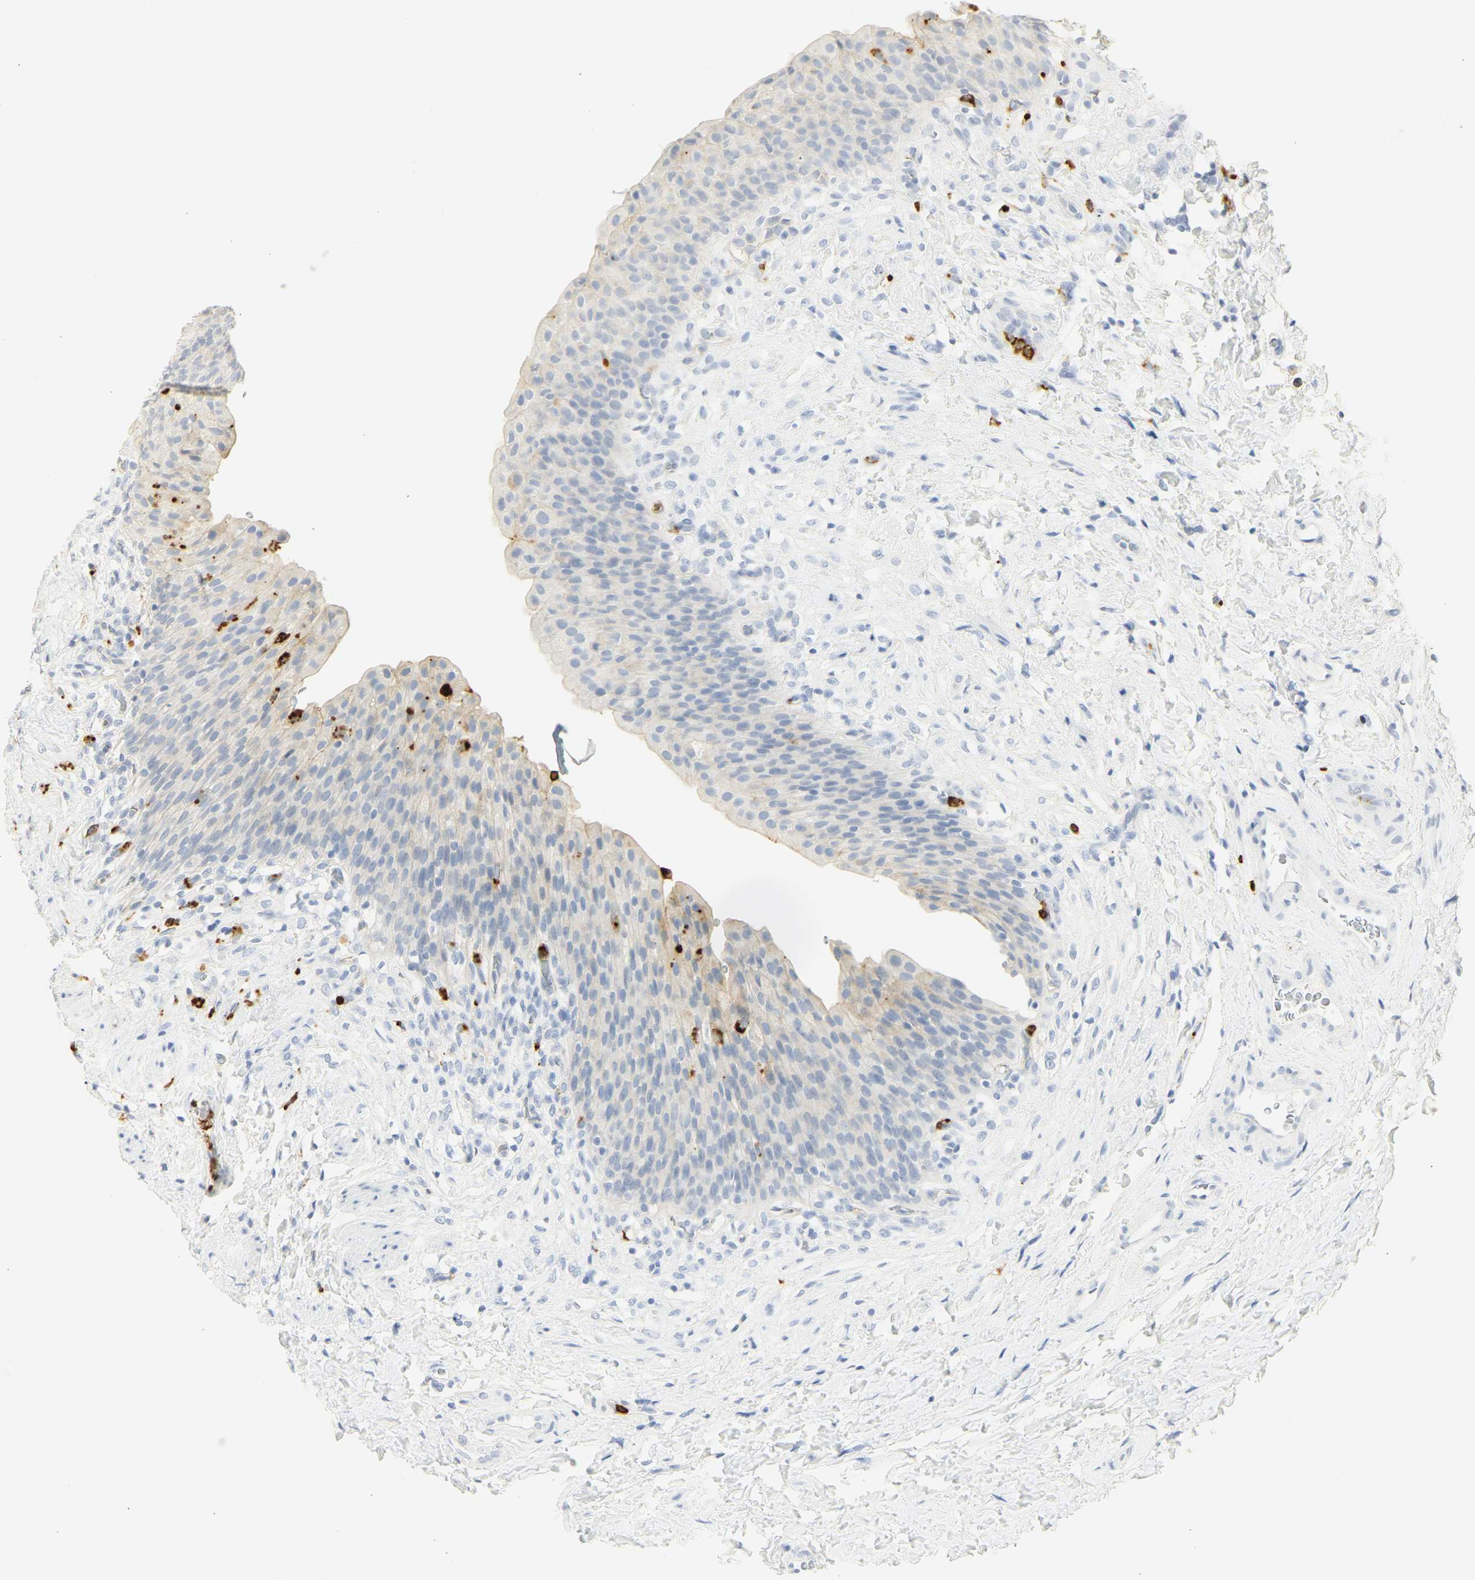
{"staining": {"intensity": "weak", "quantity": "<25%", "location": "cytoplasmic/membranous"}, "tissue": "urinary bladder", "cell_type": "Urothelial cells", "image_type": "normal", "snomed": [{"axis": "morphology", "description": "Normal tissue, NOS"}, {"axis": "topography", "description": "Urinary bladder"}], "caption": "Immunohistochemistry (IHC) photomicrograph of unremarkable urinary bladder stained for a protein (brown), which shows no positivity in urothelial cells.", "gene": "CEACAM5", "patient": {"sex": "female", "age": 79}}